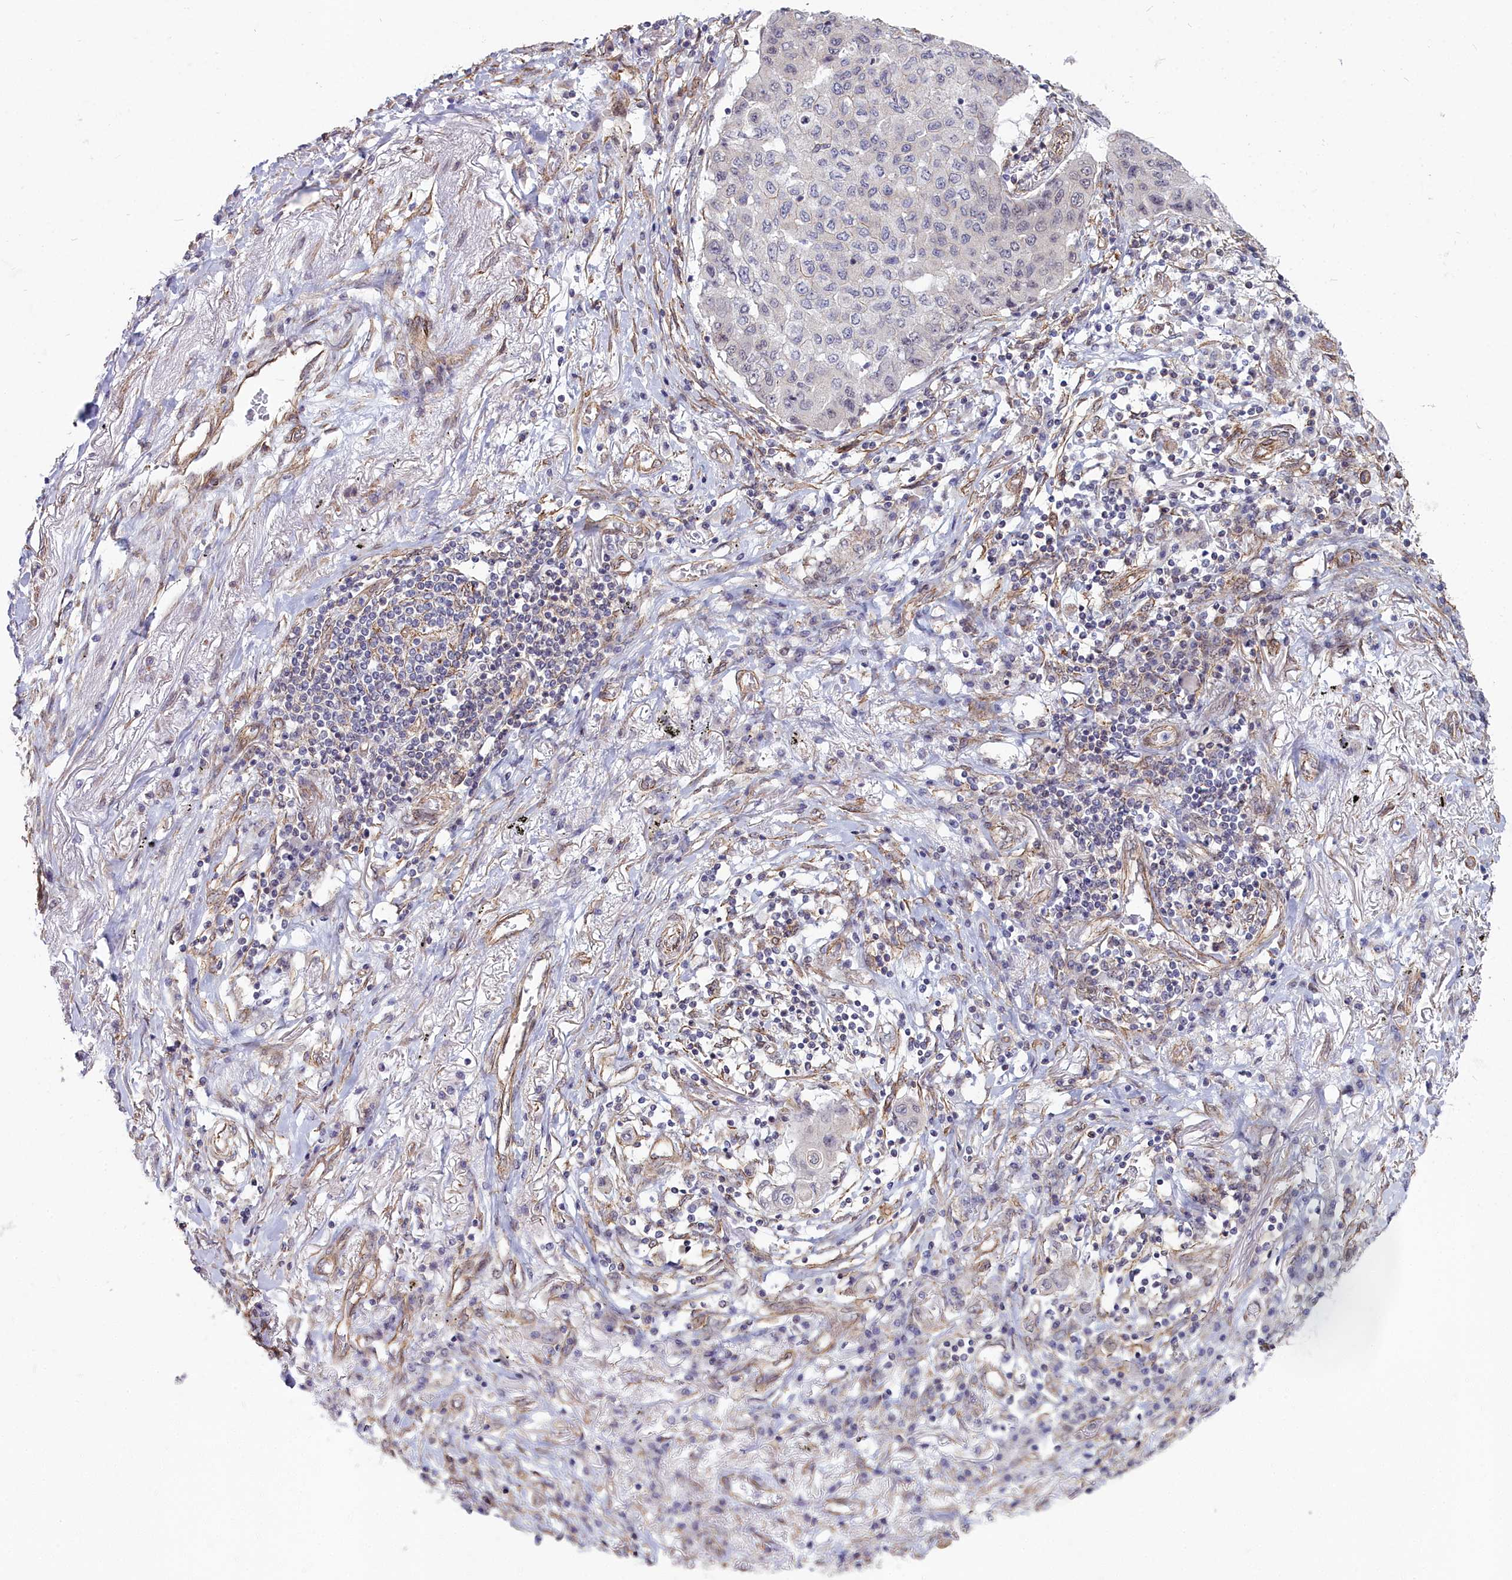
{"staining": {"intensity": "negative", "quantity": "none", "location": "none"}, "tissue": "lung cancer", "cell_type": "Tumor cells", "image_type": "cancer", "snomed": [{"axis": "morphology", "description": "Squamous cell carcinoma, NOS"}, {"axis": "topography", "description": "Lung"}], "caption": "Protein analysis of lung cancer displays no significant expression in tumor cells.", "gene": "YJU2", "patient": {"sex": "male", "age": 74}}